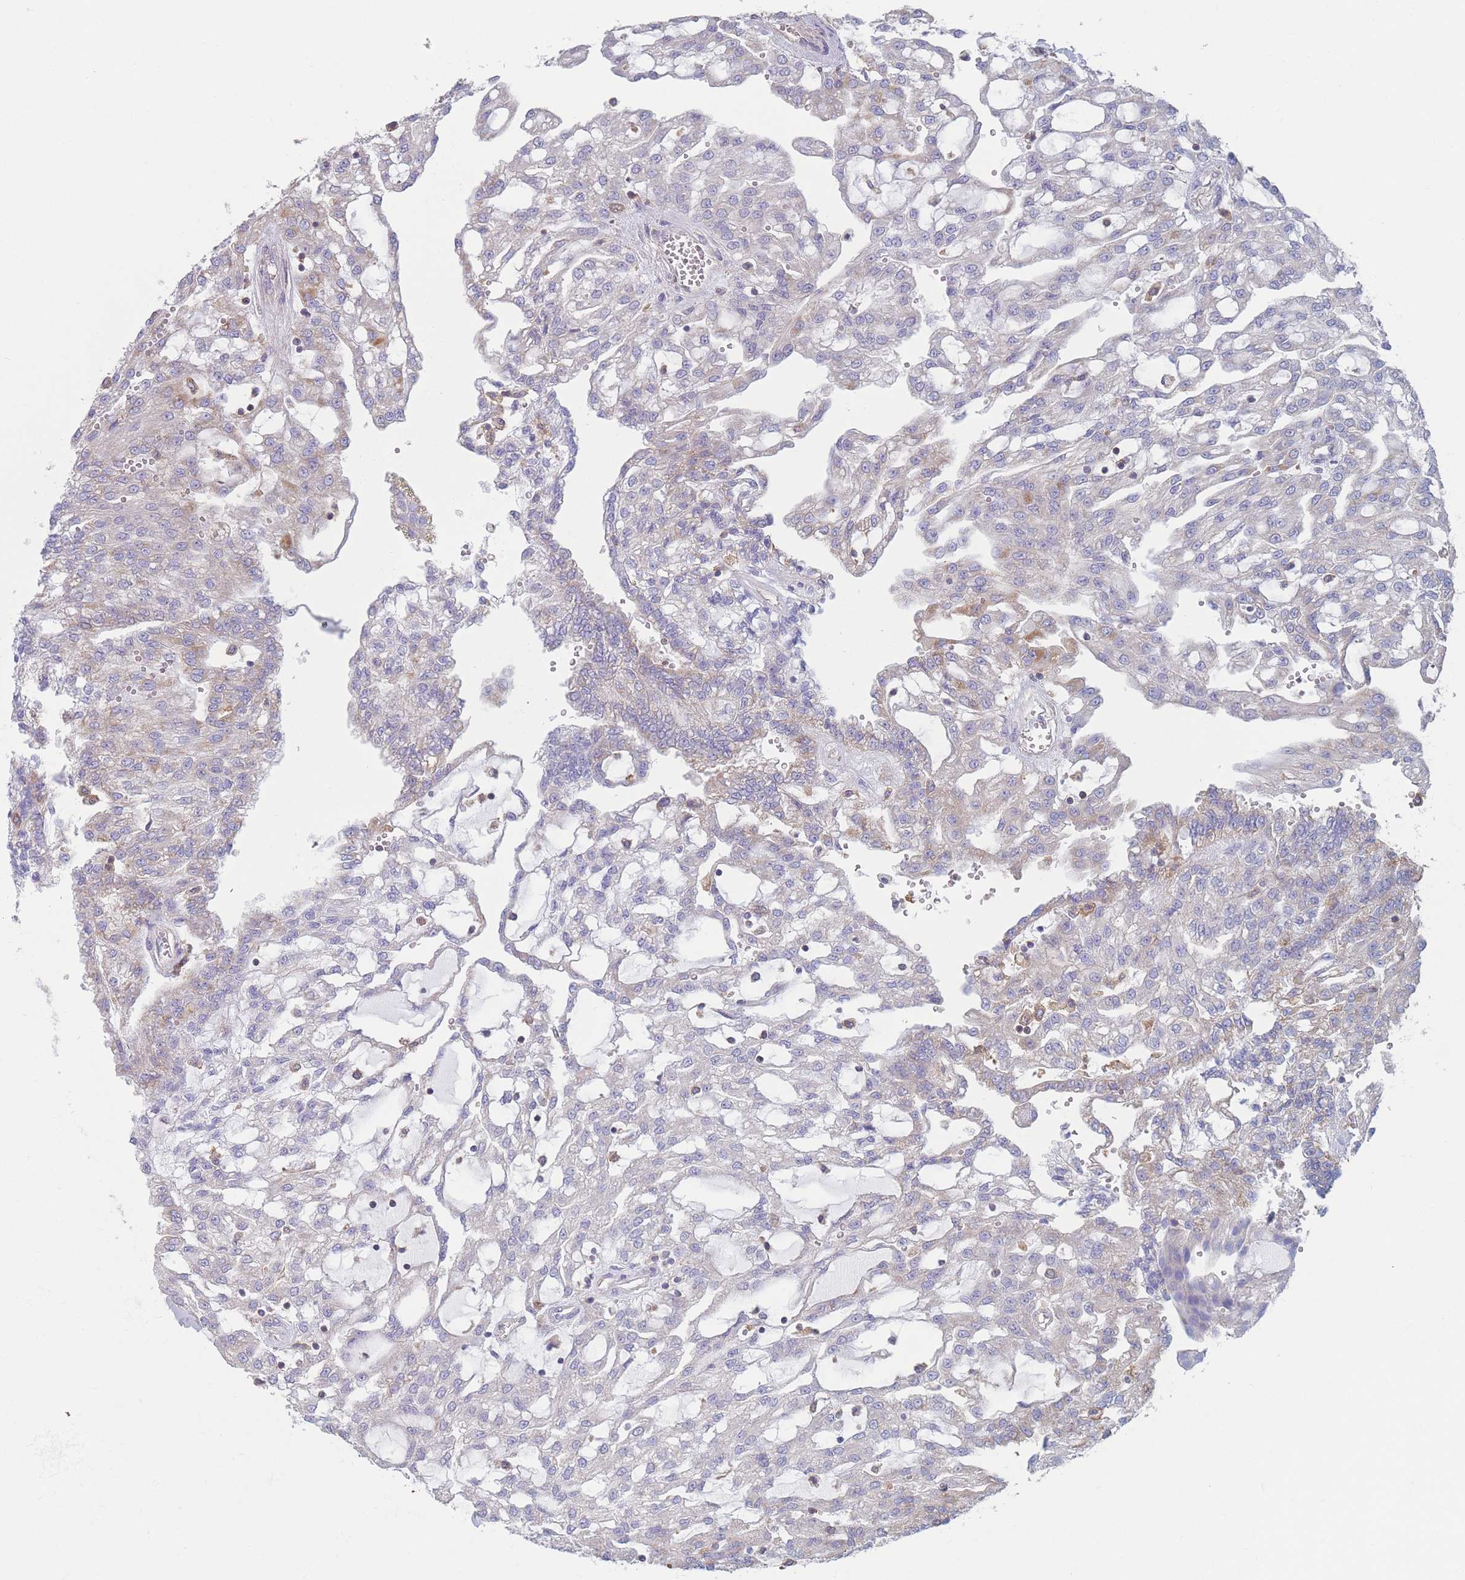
{"staining": {"intensity": "negative", "quantity": "none", "location": "none"}, "tissue": "renal cancer", "cell_type": "Tumor cells", "image_type": "cancer", "snomed": [{"axis": "morphology", "description": "Adenocarcinoma, NOS"}, {"axis": "topography", "description": "Kidney"}], "caption": "This photomicrograph is of renal adenocarcinoma stained with IHC to label a protein in brown with the nuclei are counter-stained blue. There is no staining in tumor cells.", "gene": "ADH1A", "patient": {"sex": "male", "age": 63}}